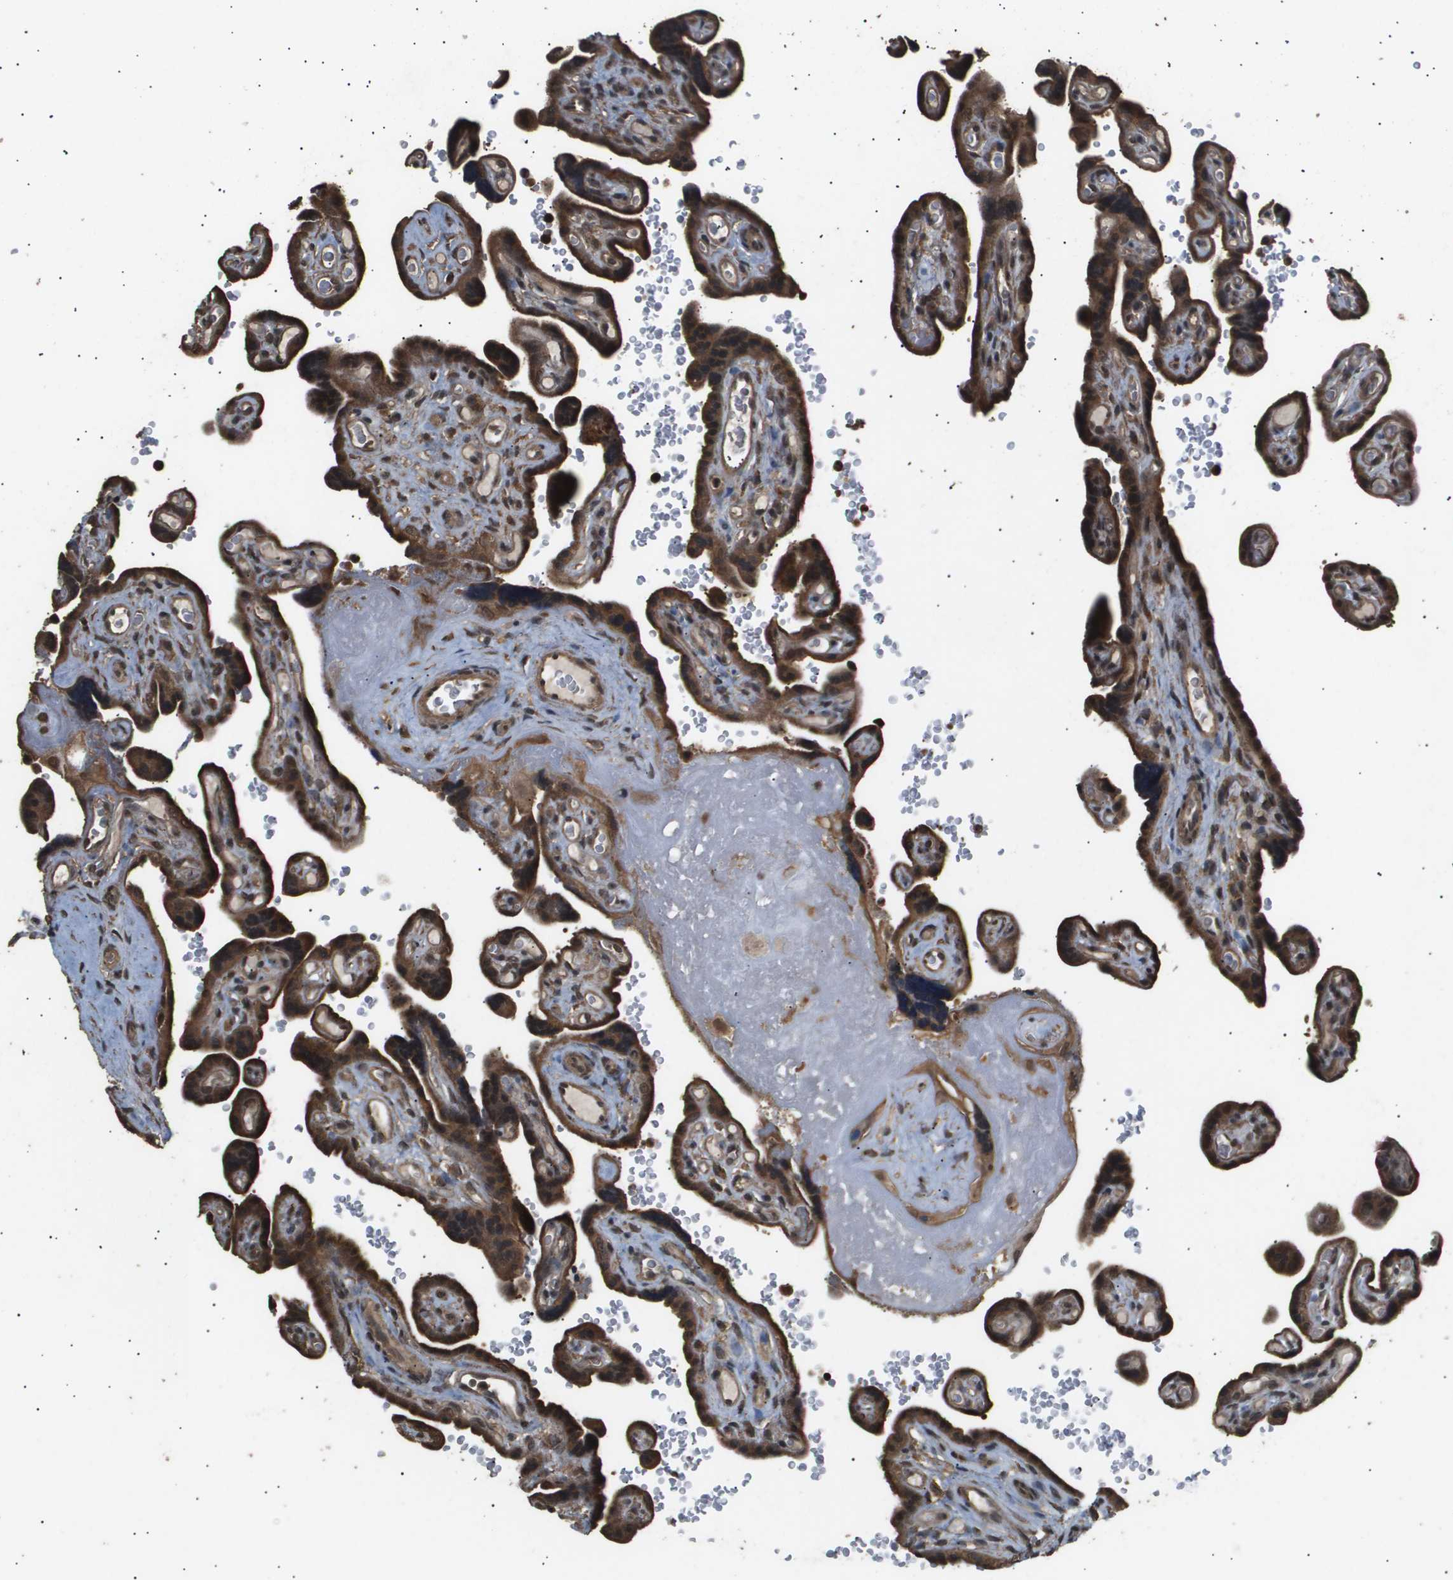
{"staining": {"intensity": "strong", "quantity": ">75%", "location": "cytoplasmic/membranous,nuclear"}, "tissue": "placenta", "cell_type": "Decidual cells", "image_type": "normal", "snomed": [{"axis": "morphology", "description": "Normal tissue, NOS"}, {"axis": "topography", "description": "Placenta"}], "caption": "The image displays immunohistochemical staining of unremarkable placenta. There is strong cytoplasmic/membranous,nuclear positivity is present in about >75% of decidual cells.", "gene": "ING1", "patient": {"sex": "female", "age": 19}}